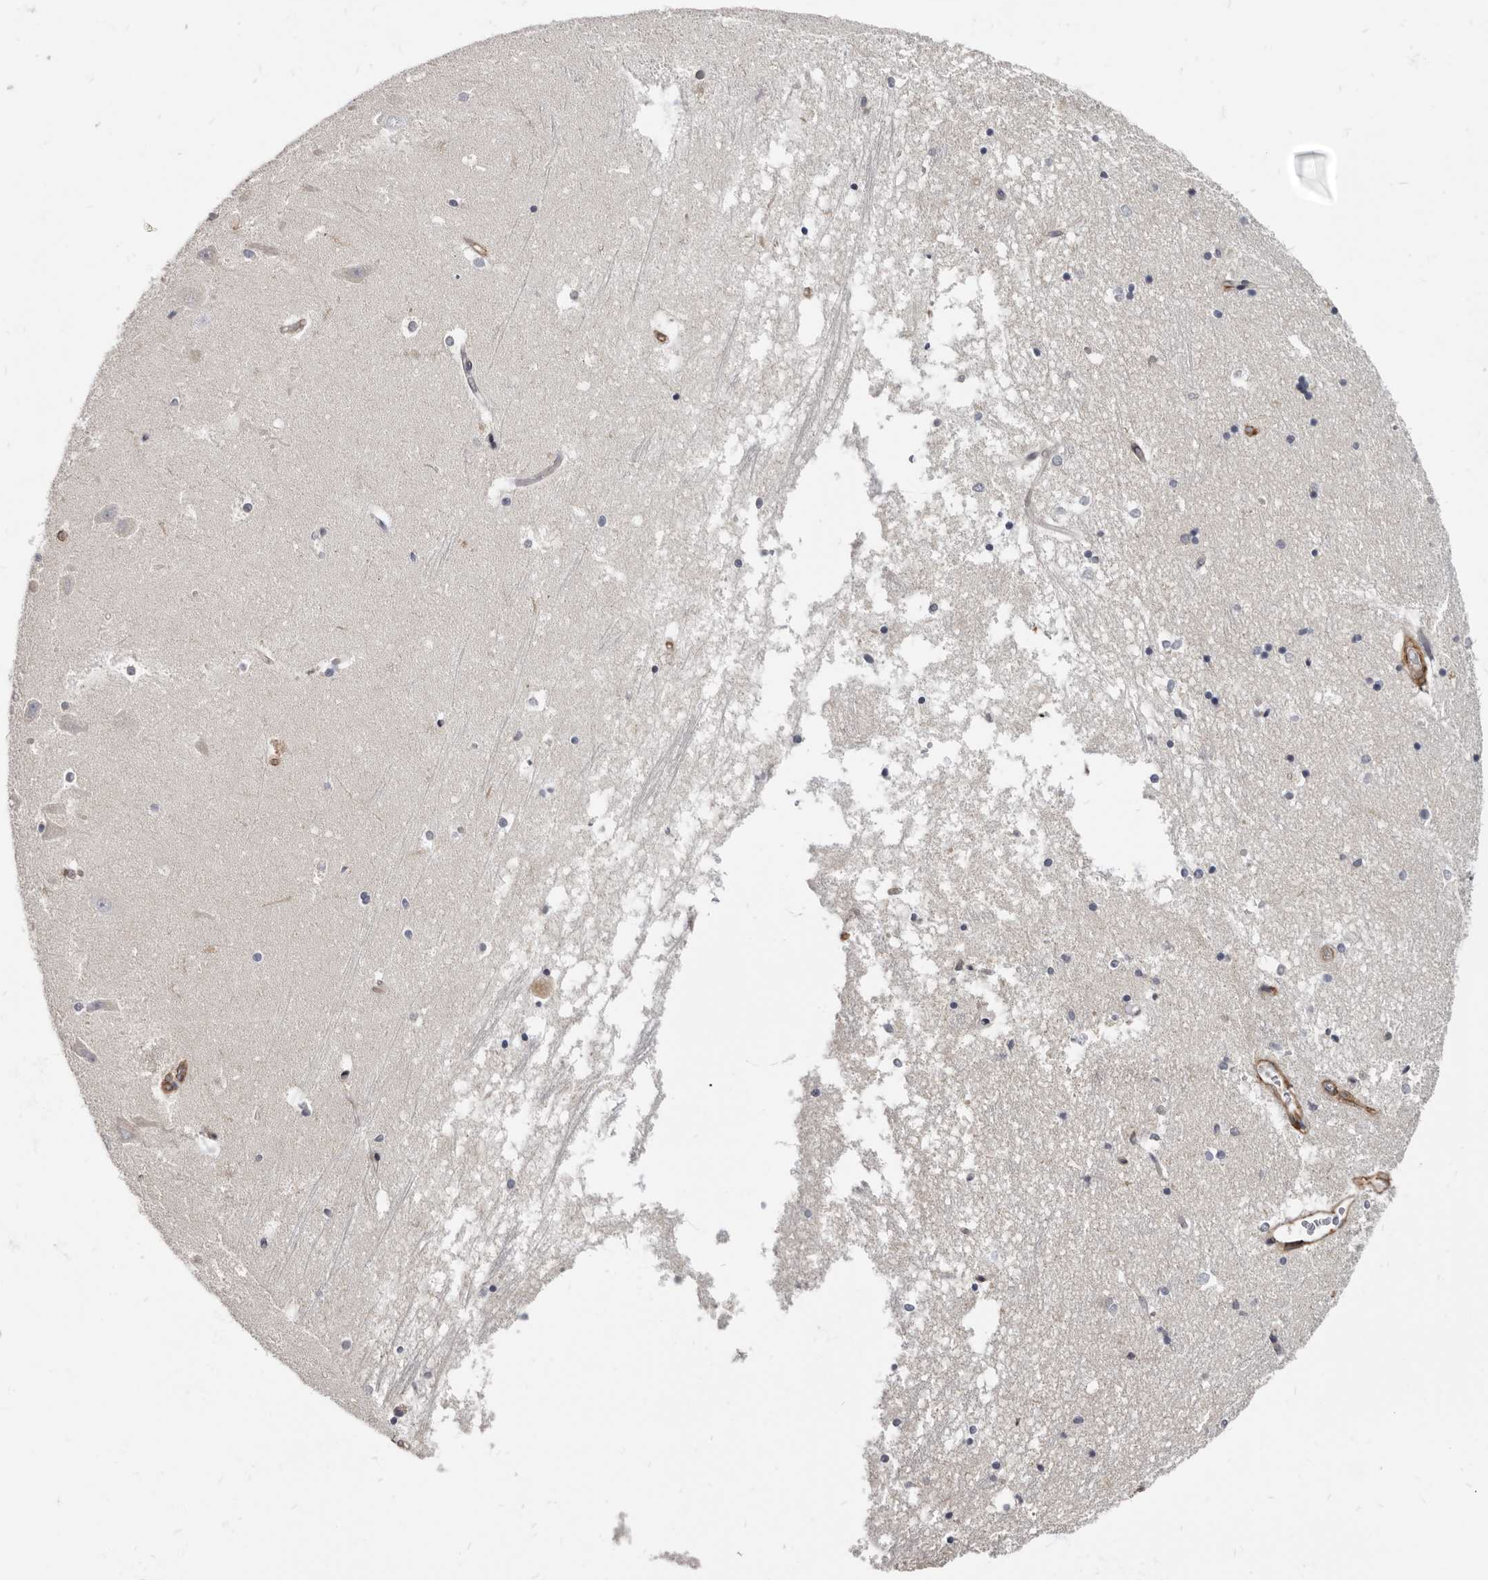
{"staining": {"intensity": "negative", "quantity": "none", "location": "none"}, "tissue": "hippocampus", "cell_type": "Glial cells", "image_type": "normal", "snomed": [{"axis": "morphology", "description": "Normal tissue, NOS"}, {"axis": "topography", "description": "Hippocampus"}], "caption": "DAB immunohistochemical staining of normal hippocampus shows no significant staining in glial cells.", "gene": "MRGPRF", "patient": {"sex": "male", "age": 45}}